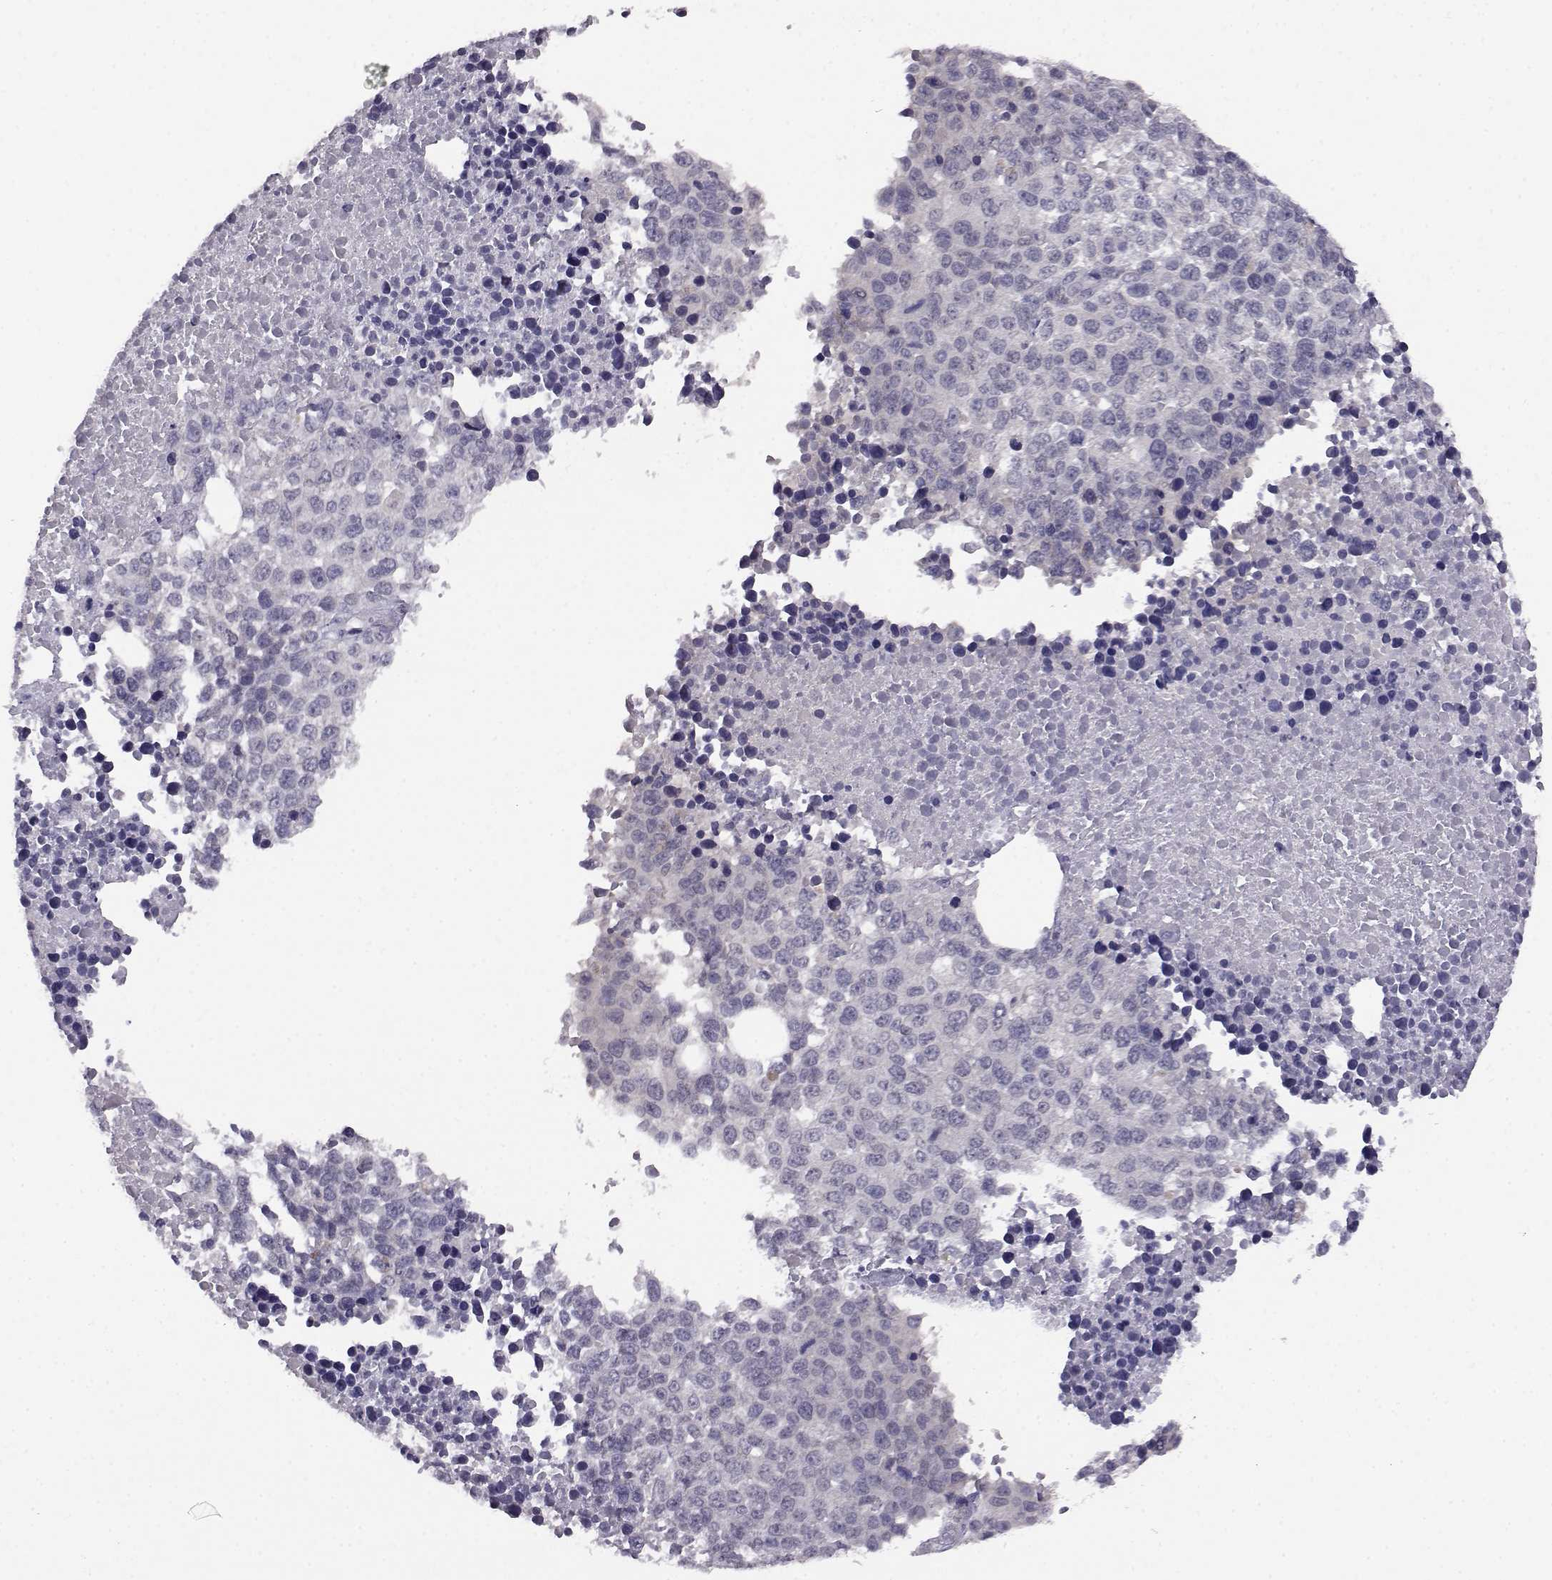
{"staining": {"intensity": "negative", "quantity": "none", "location": "none"}, "tissue": "melanoma", "cell_type": "Tumor cells", "image_type": "cancer", "snomed": [{"axis": "morphology", "description": "Malignant melanoma, Metastatic site"}, {"axis": "topography", "description": "Skin"}], "caption": "IHC micrograph of human malignant melanoma (metastatic site) stained for a protein (brown), which shows no staining in tumor cells.", "gene": "AKR1B1", "patient": {"sex": "male", "age": 84}}